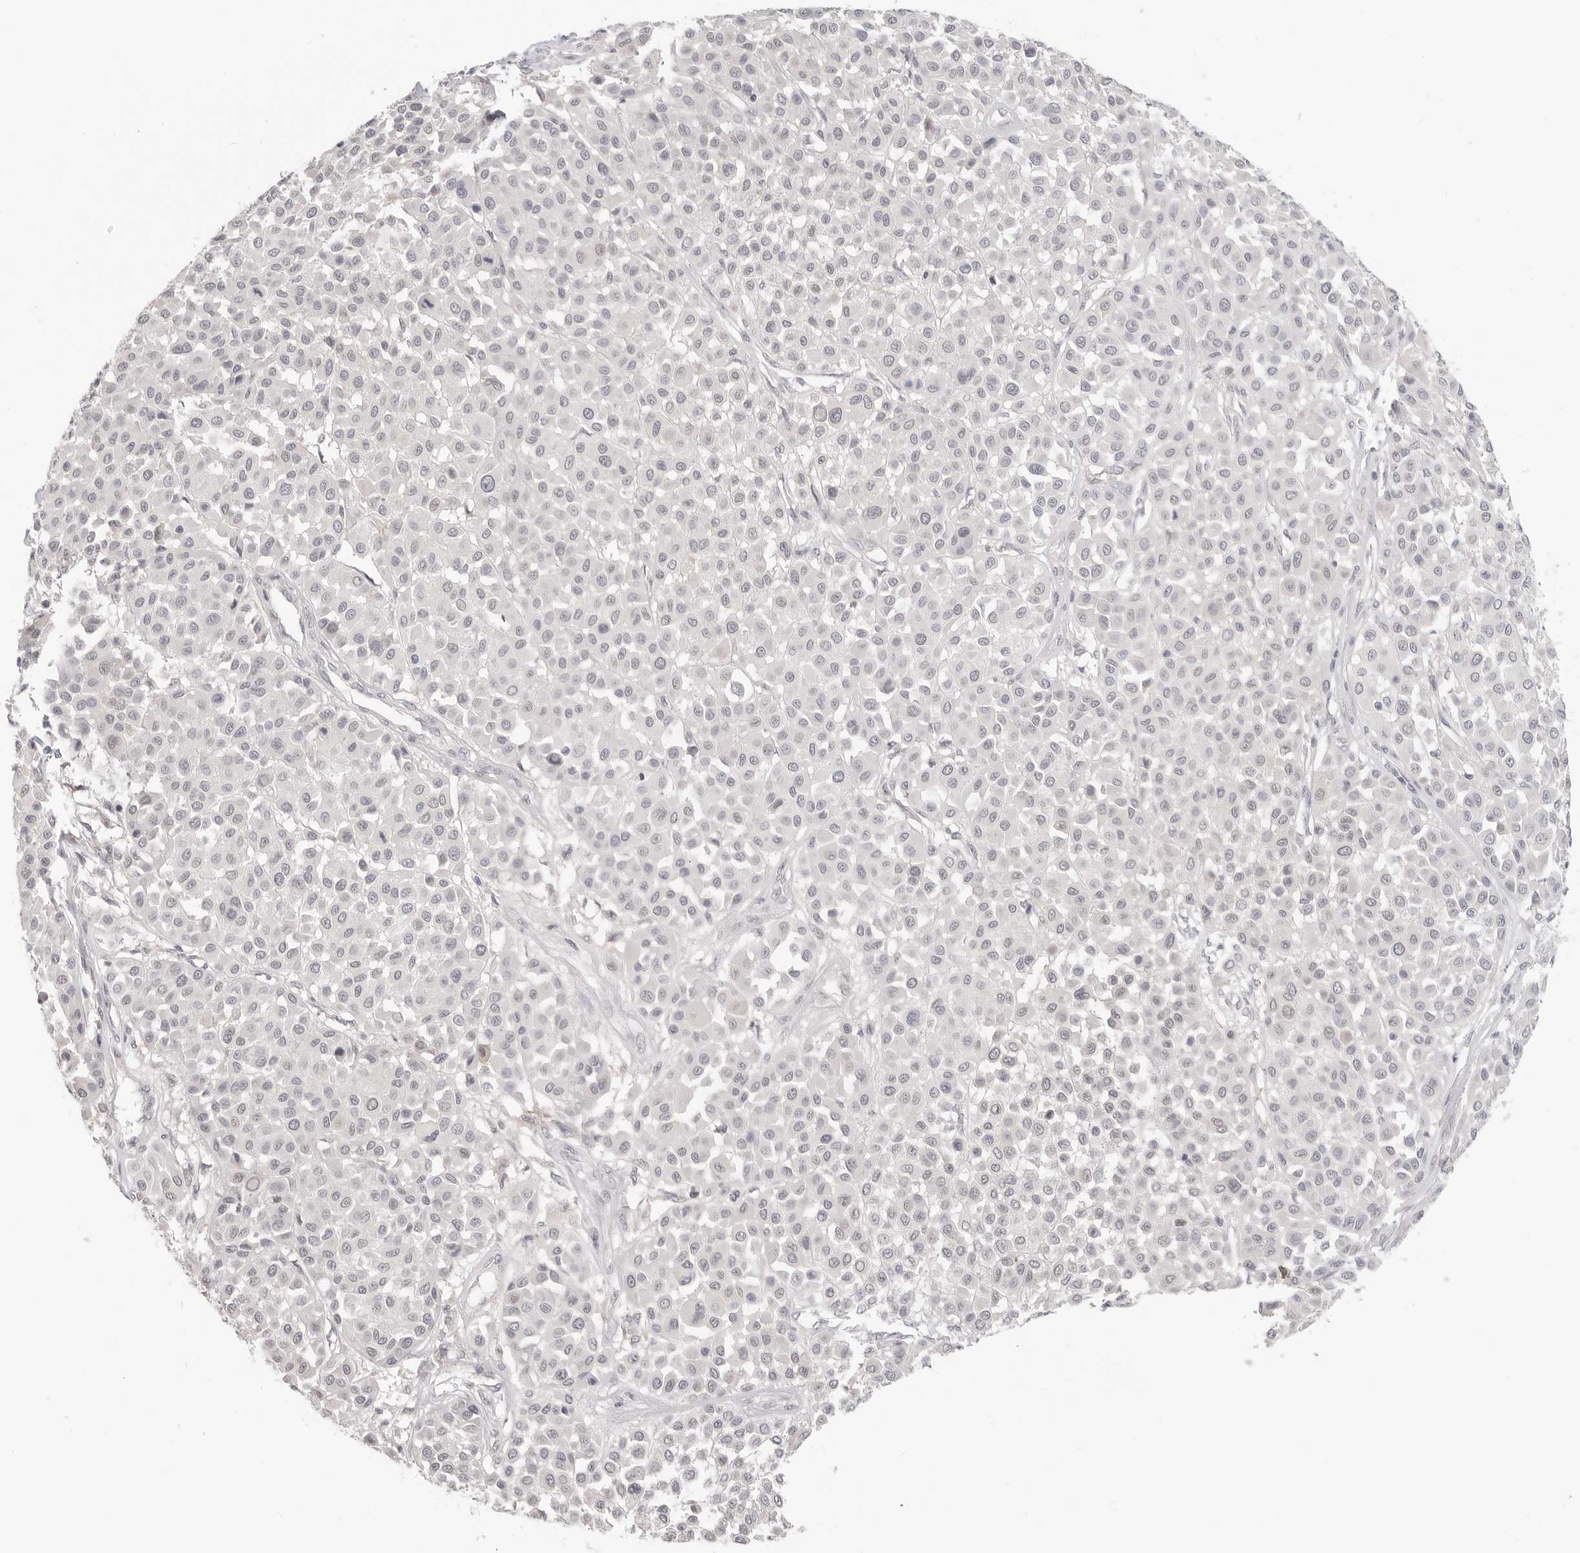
{"staining": {"intensity": "negative", "quantity": "none", "location": "none"}, "tissue": "melanoma", "cell_type": "Tumor cells", "image_type": "cancer", "snomed": [{"axis": "morphology", "description": "Malignant melanoma, Metastatic site"}, {"axis": "topography", "description": "Soft tissue"}], "caption": "Immunohistochemistry of malignant melanoma (metastatic site) shows no staining in tumor cells.", "gene": "KLK11", "patient": {"sex": "male", "age": 41}}